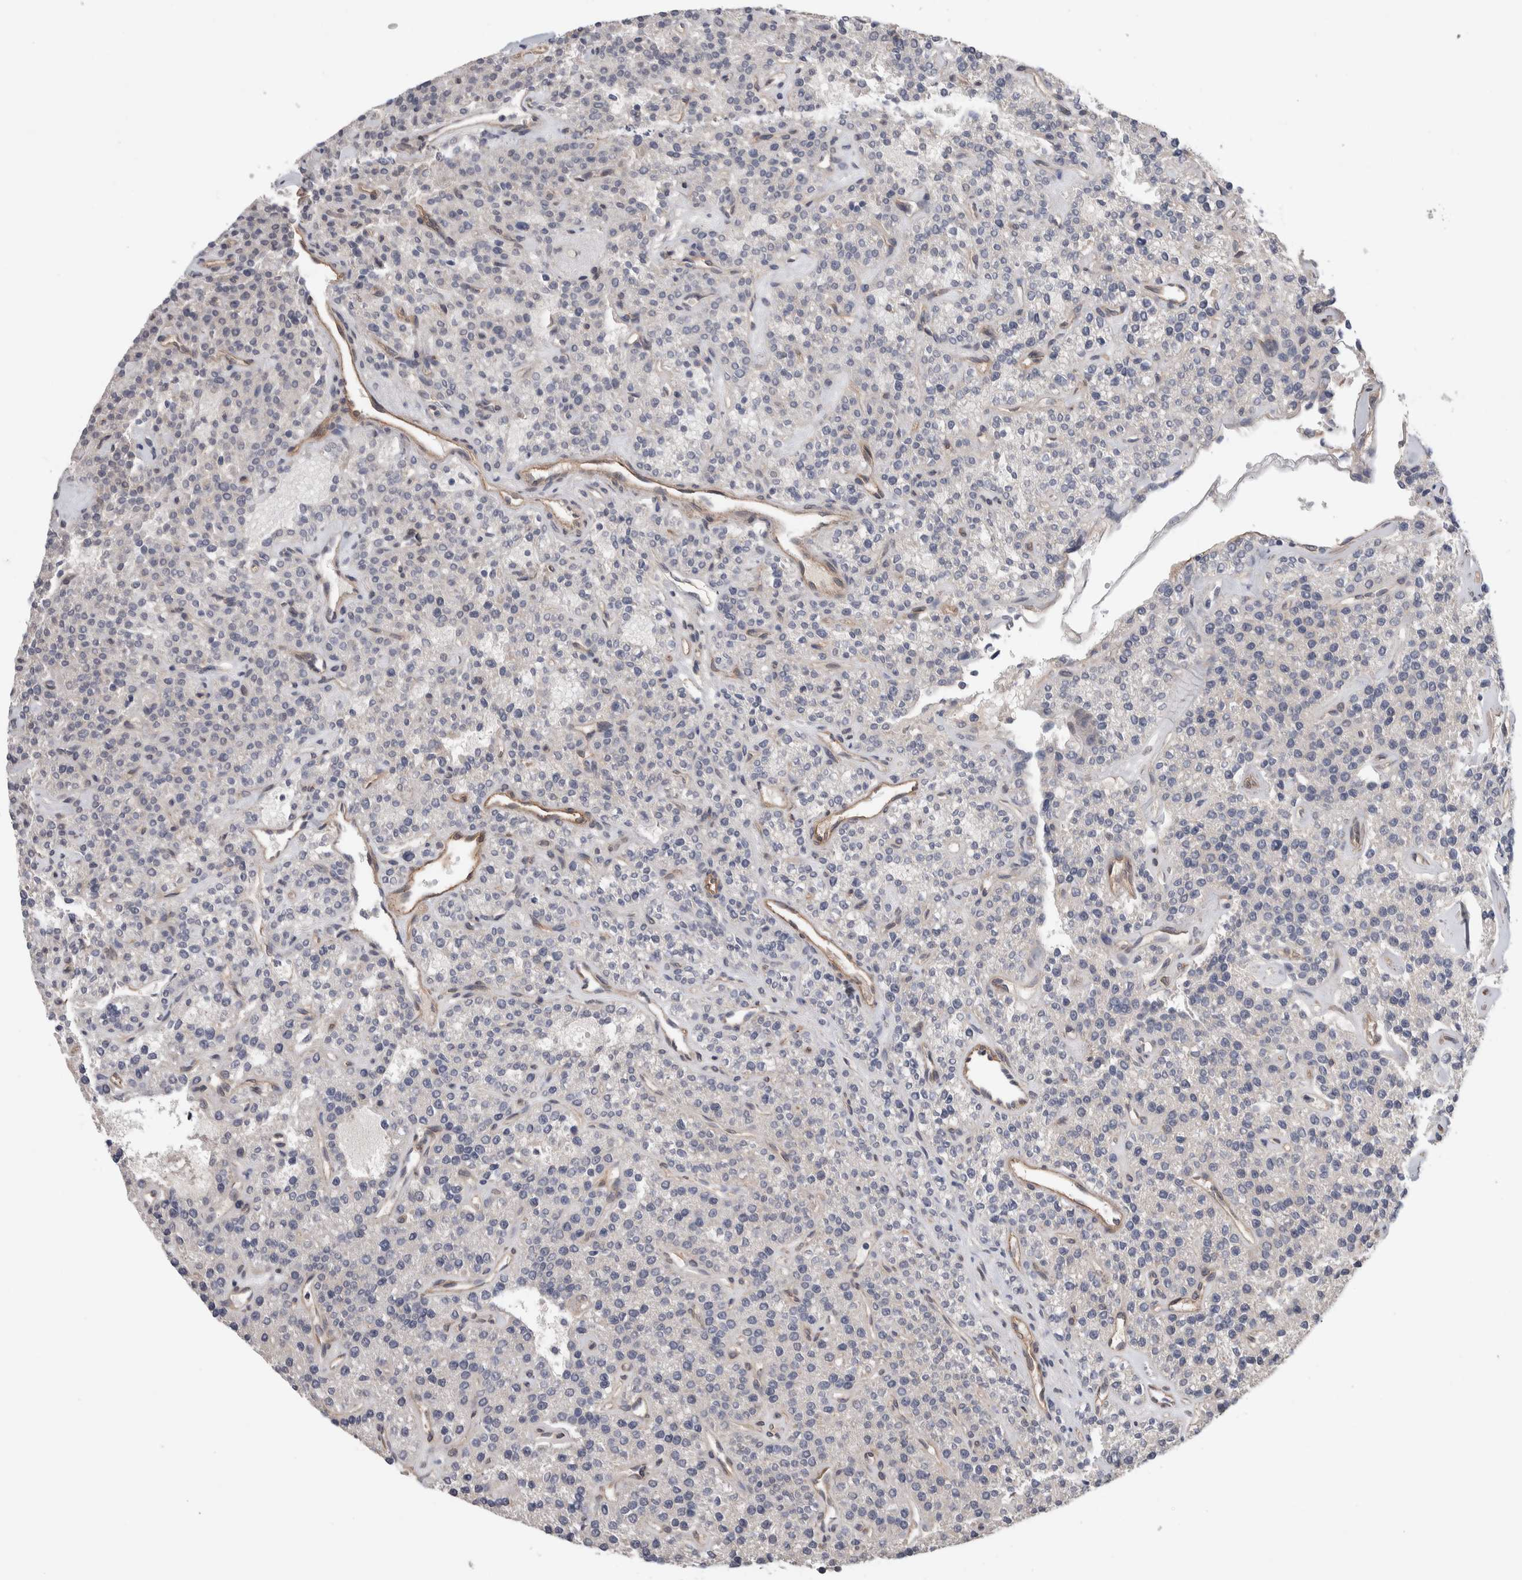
{"staining": {"intensity": "negative", "quantity": "none", "location": "none"}, "tissue": "parathyroid gland", "cell_type": "Glandular cells", "image_type": "normal", "snomed": [{"axis": "morphology", "description": "Normal tissue, NOS"}, {"axis": "topography", "description": "Parathyroid gland"}], "caption": "Glandular cells show no significant staining in unremarkable parathyroid gland. The staining is performed using DAB brown chromogen with nuclei counter-stained in using hematoxylin.", "gene": "GCNA", "patient": {"sex": "male", "age": 46}}